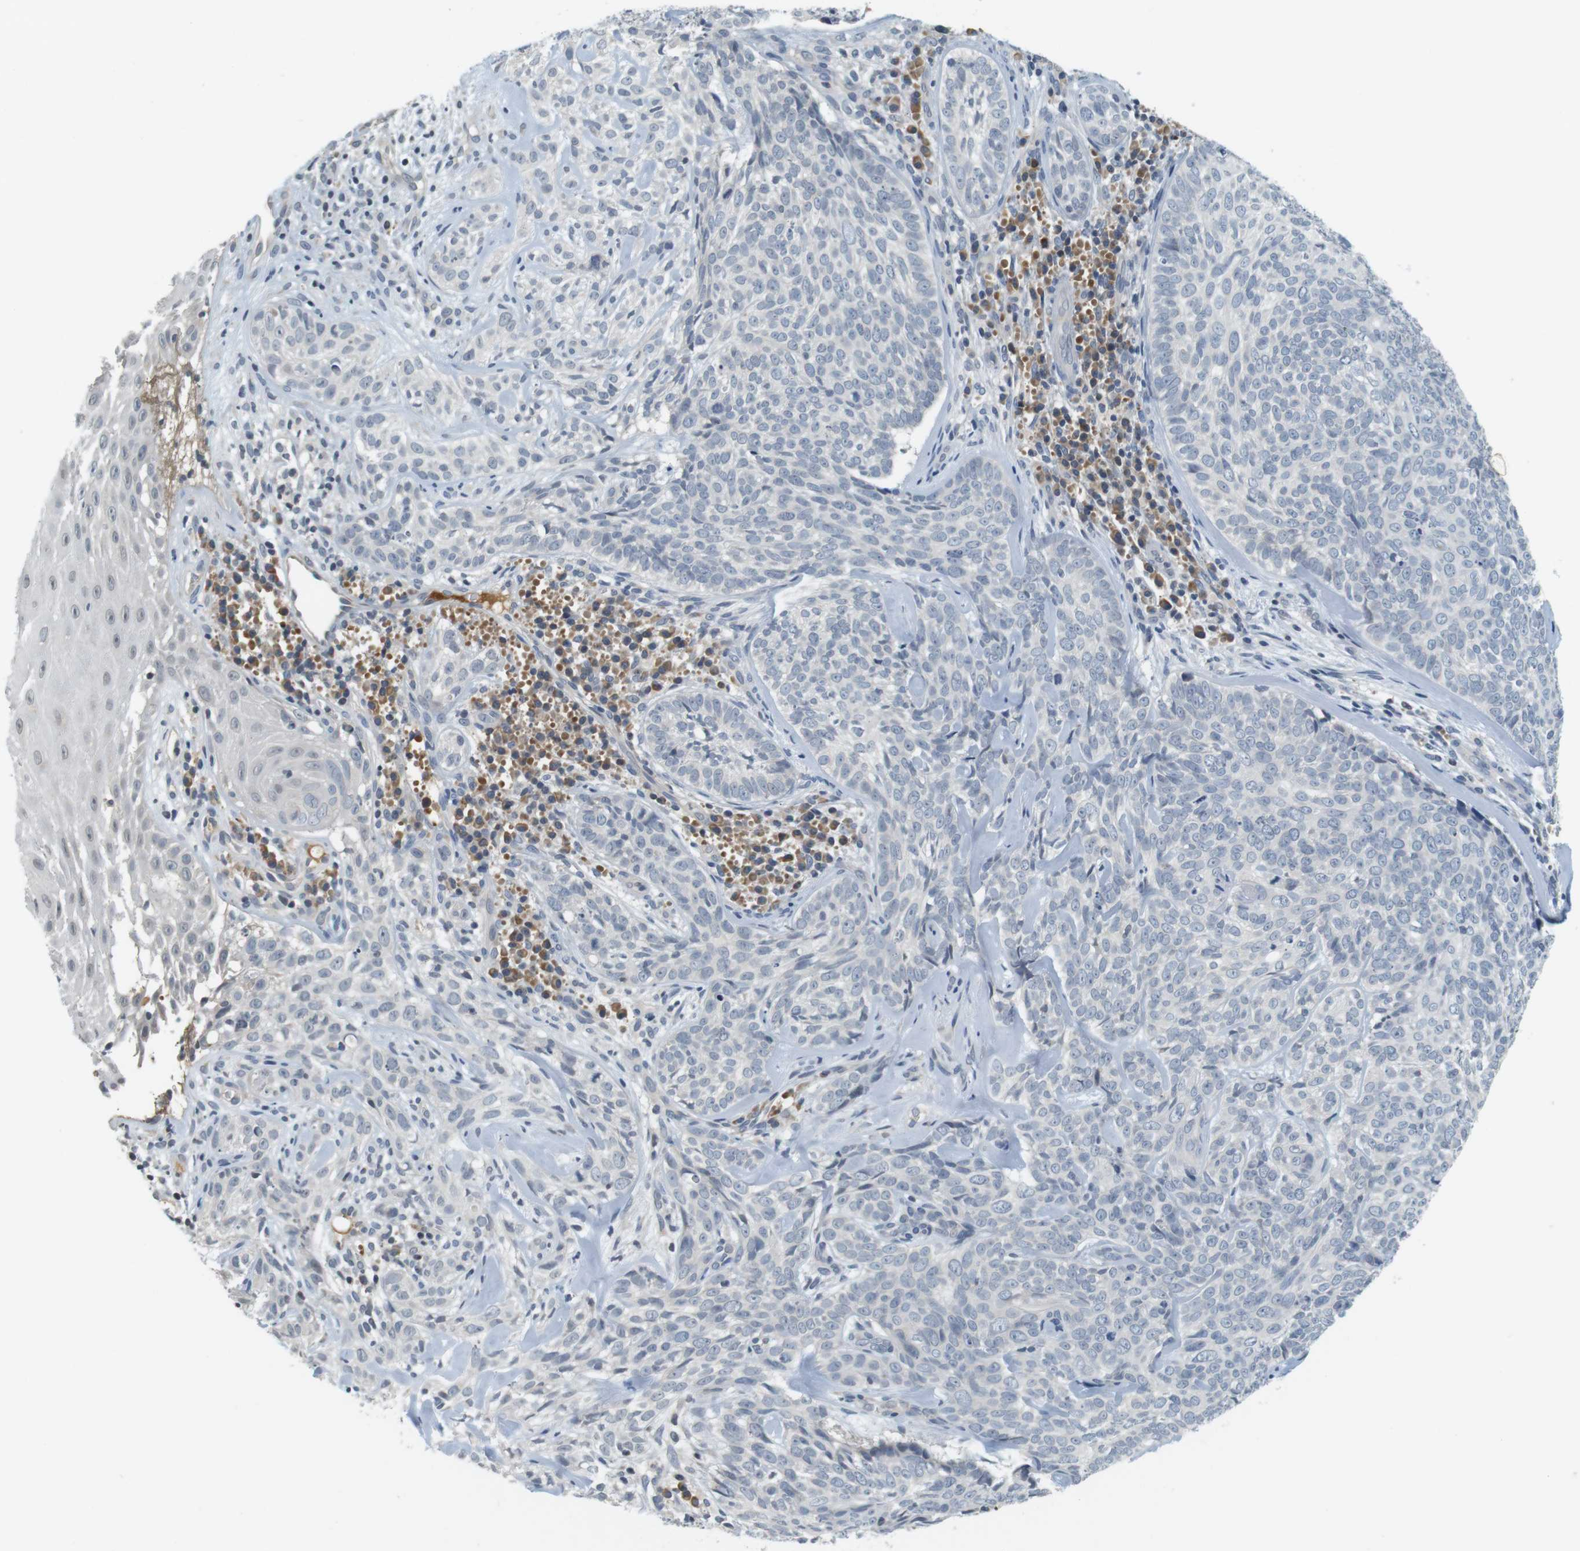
{"staining": {"intensity": "negative", "quantity": "none", "location": "none"}, "tissue": "skin cancer", "cell_type": "Tumor cells", "image_type": "cancer", "snomed": [{"axis": "morphology", "description": "Basal cell carcinoma"}, {"axis": "topography", "description": "Skin"}], "caption": "Tumor cells show no significant positivity in basal cell carcinoma (skin).", "gene": "WNT7A", "patient": {"sex": "male", "age": 72}}